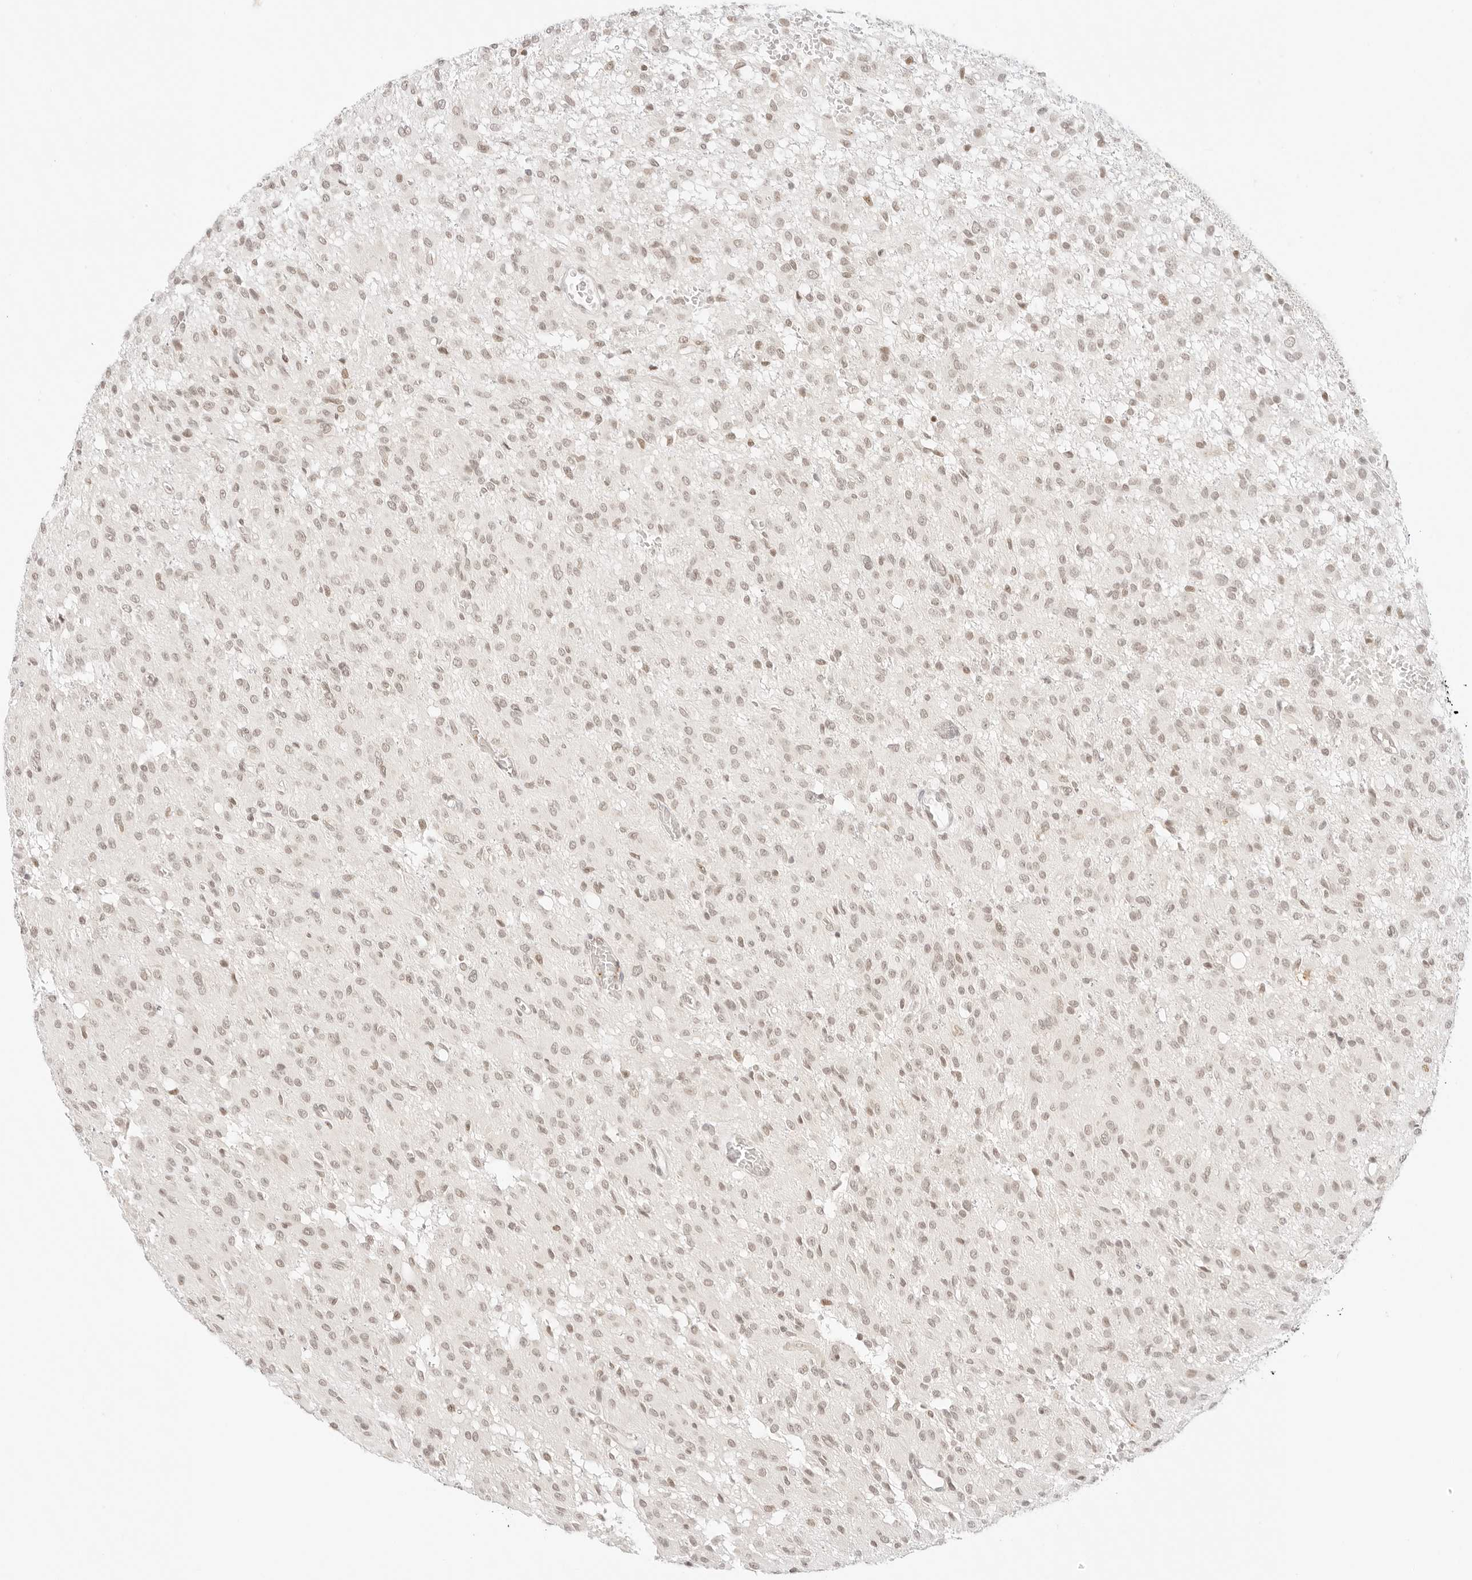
{"staining": {"intensity": "negative", "quantity": "none", "location": "none"}, "tissue": "glioma", "cell_type": "Tumor cells", "image_type": "cancer", "snomed": [{"axis": "morphology", "description": "Glioma, malignant, High grade"}, {"axis": "topography", "description": "Brain"}], "caption": "High magnification brightfield microscopy of malignant glioma (high-grade) stained with DAB (3,3'-diaminobenzidine) (brown) and counterstained with hematoxylin (blue): tumor cells show no significant positivity.", "gene": "GNAS", "patient": {"sex": "female", "age": 59}}